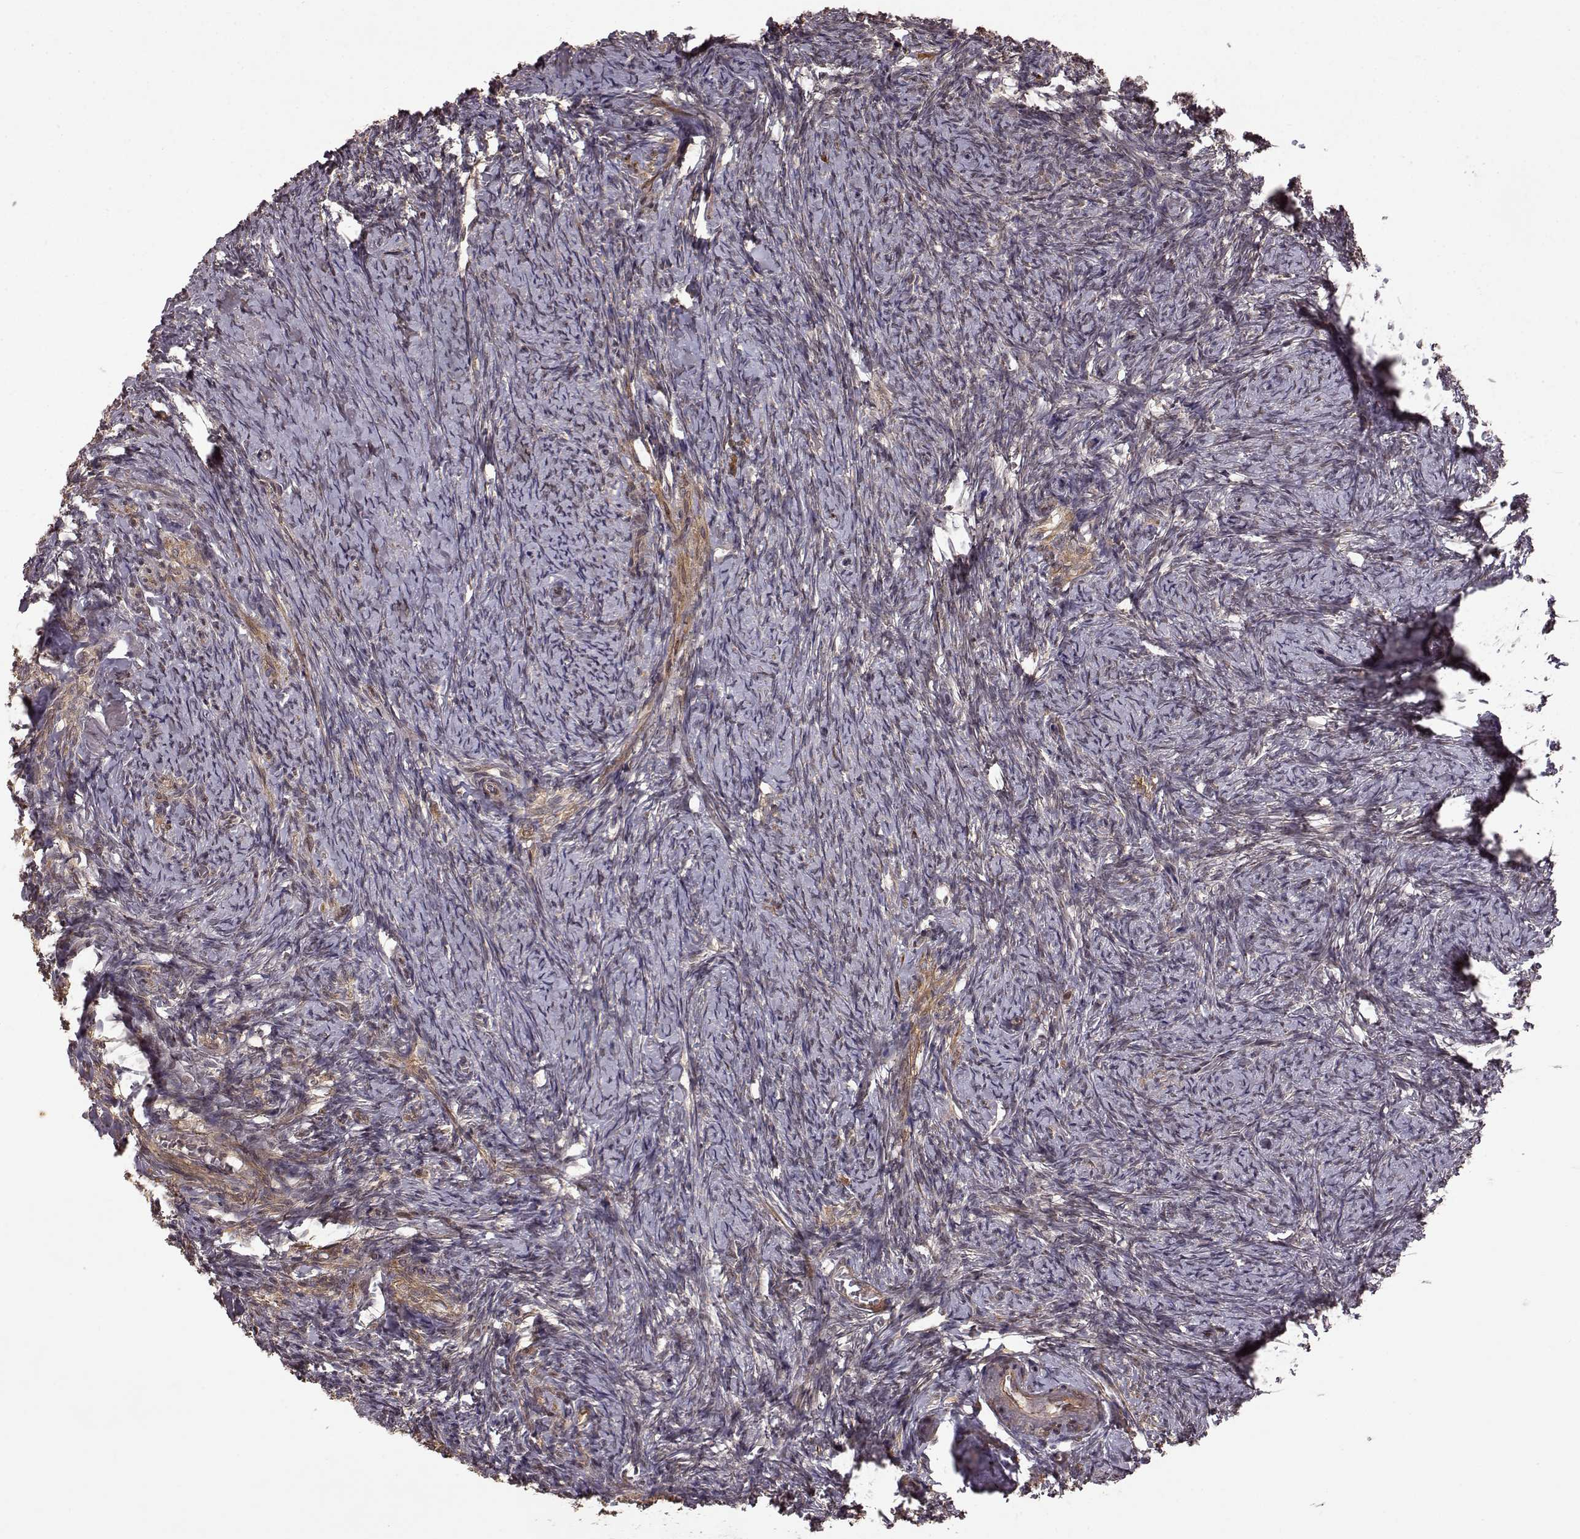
{"staining": {"intensity": "moderate", "quantity": "<25%", "location": "cytoplasmic/membranous"}, "tissue": "ovary", "cell_type": "Ovarian stroma cells", "image_type": "normal", "snomed": [{"axis": "morphology", "description": "Normal tissue, NOS"}, {"axis": "topography", "description": "Ovary"}], "caption": "This histopathology image reveals immunohistochemistry staining of benign human ovary, with low moderate cytoplasmic/membranous expression in approximately <25% of ovarian stroma cells.", "gene": "FSTL1", "patient": {"sex": "female", "age": 72}}